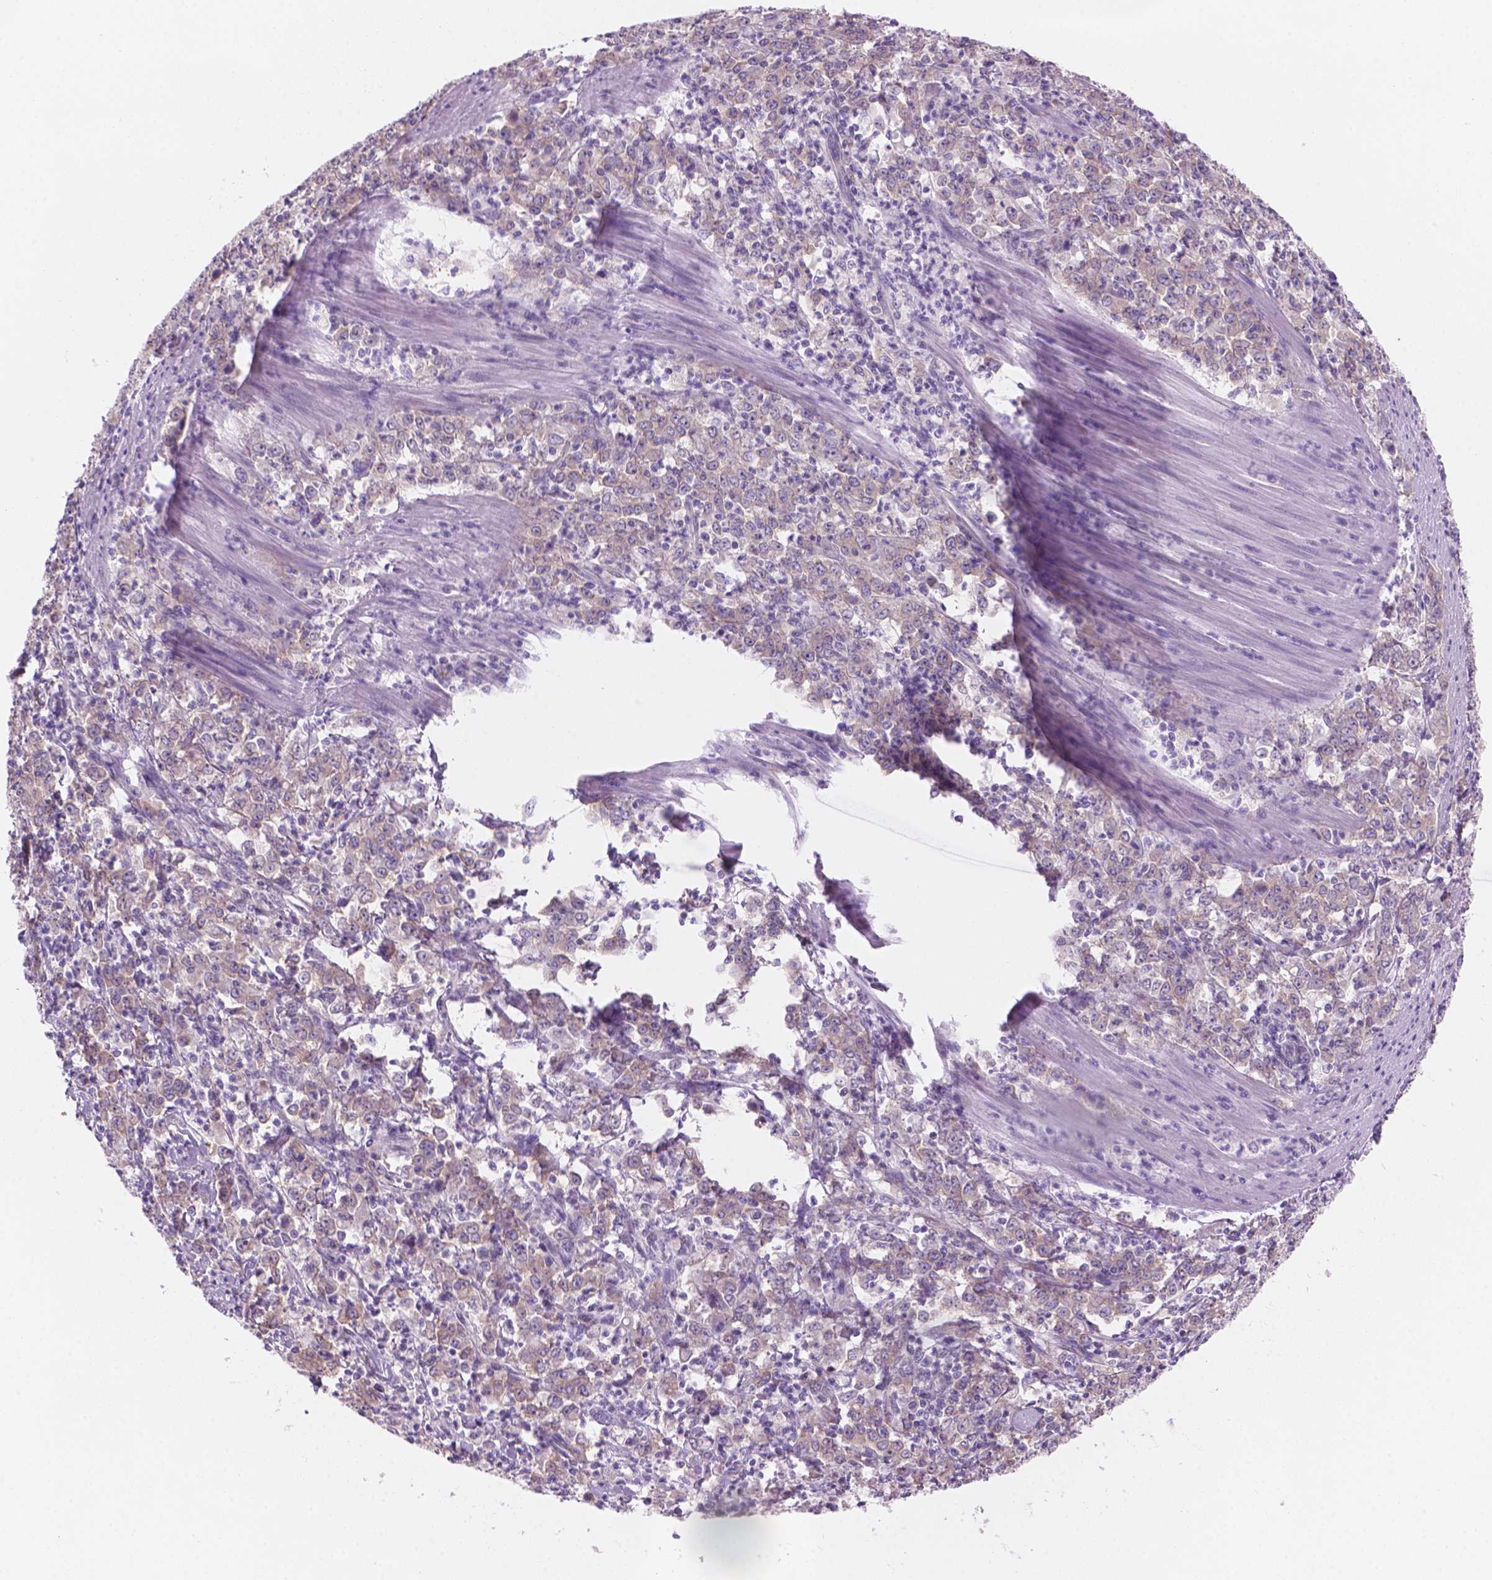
{"staining": {"intensity": "weak", "quantity": "<25%", "location": "cytoplasmic/membranous"}, "tissue": "stomach cancer", "cell_type": "Tumor cells", "image_type": "cancer", "snomed": [{"axis": "morphology", "description": "Adenocarcinoma, NOS"}, {"axis": "topography", "description": "Stomach, lower"}], "caption": "An immunohistochemistry image of adenocarcinoma (stomach) is shown. There is no staining in tumor cells of adenocarcinoma (stomach).", "gene": "ENSG00000187186", "patient": {"sex": "female", "age": 71}}